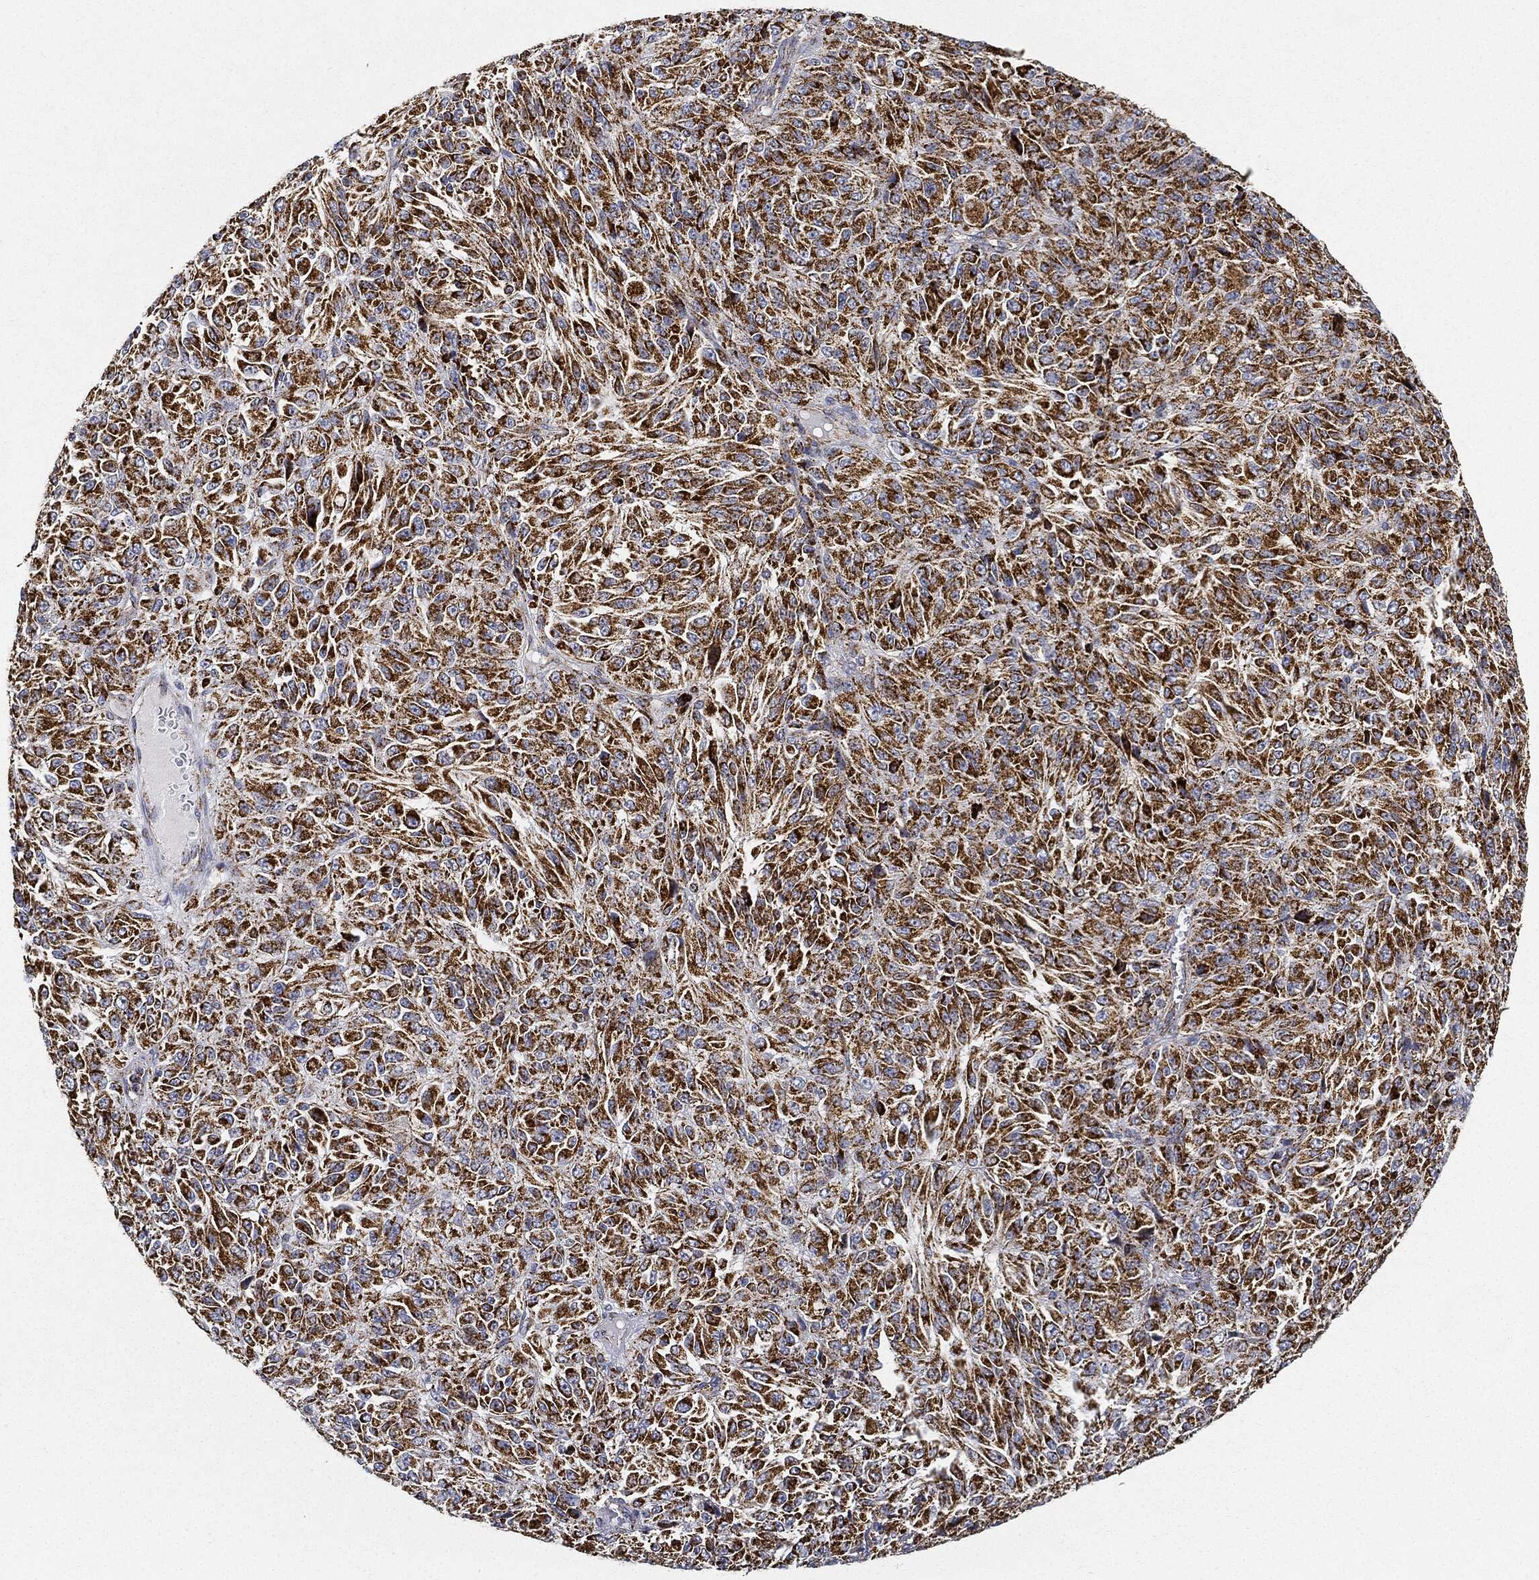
{"staining": {"intensity": "strong", "quantity": ">75%", "location": "cytoplasmic/membranous"}, "tissue": "melanoma", "cell_type": "Tumor cells", "image_type": "cancer", "snomed": [{"axis": "morphology", "description": "Malignant melanoma, Metastatic site"}, {"axis": "topography", "description": "Brain"}], "caption": "This photomicrograph exhibits immunohistochemistry (IHC) staining of human melanoma, with high strong cytoplasmic/membranous positivity in about >75% of tumor cells.", "gene": "CAPN15", "patient": {"sex": "female", "age": 56}}